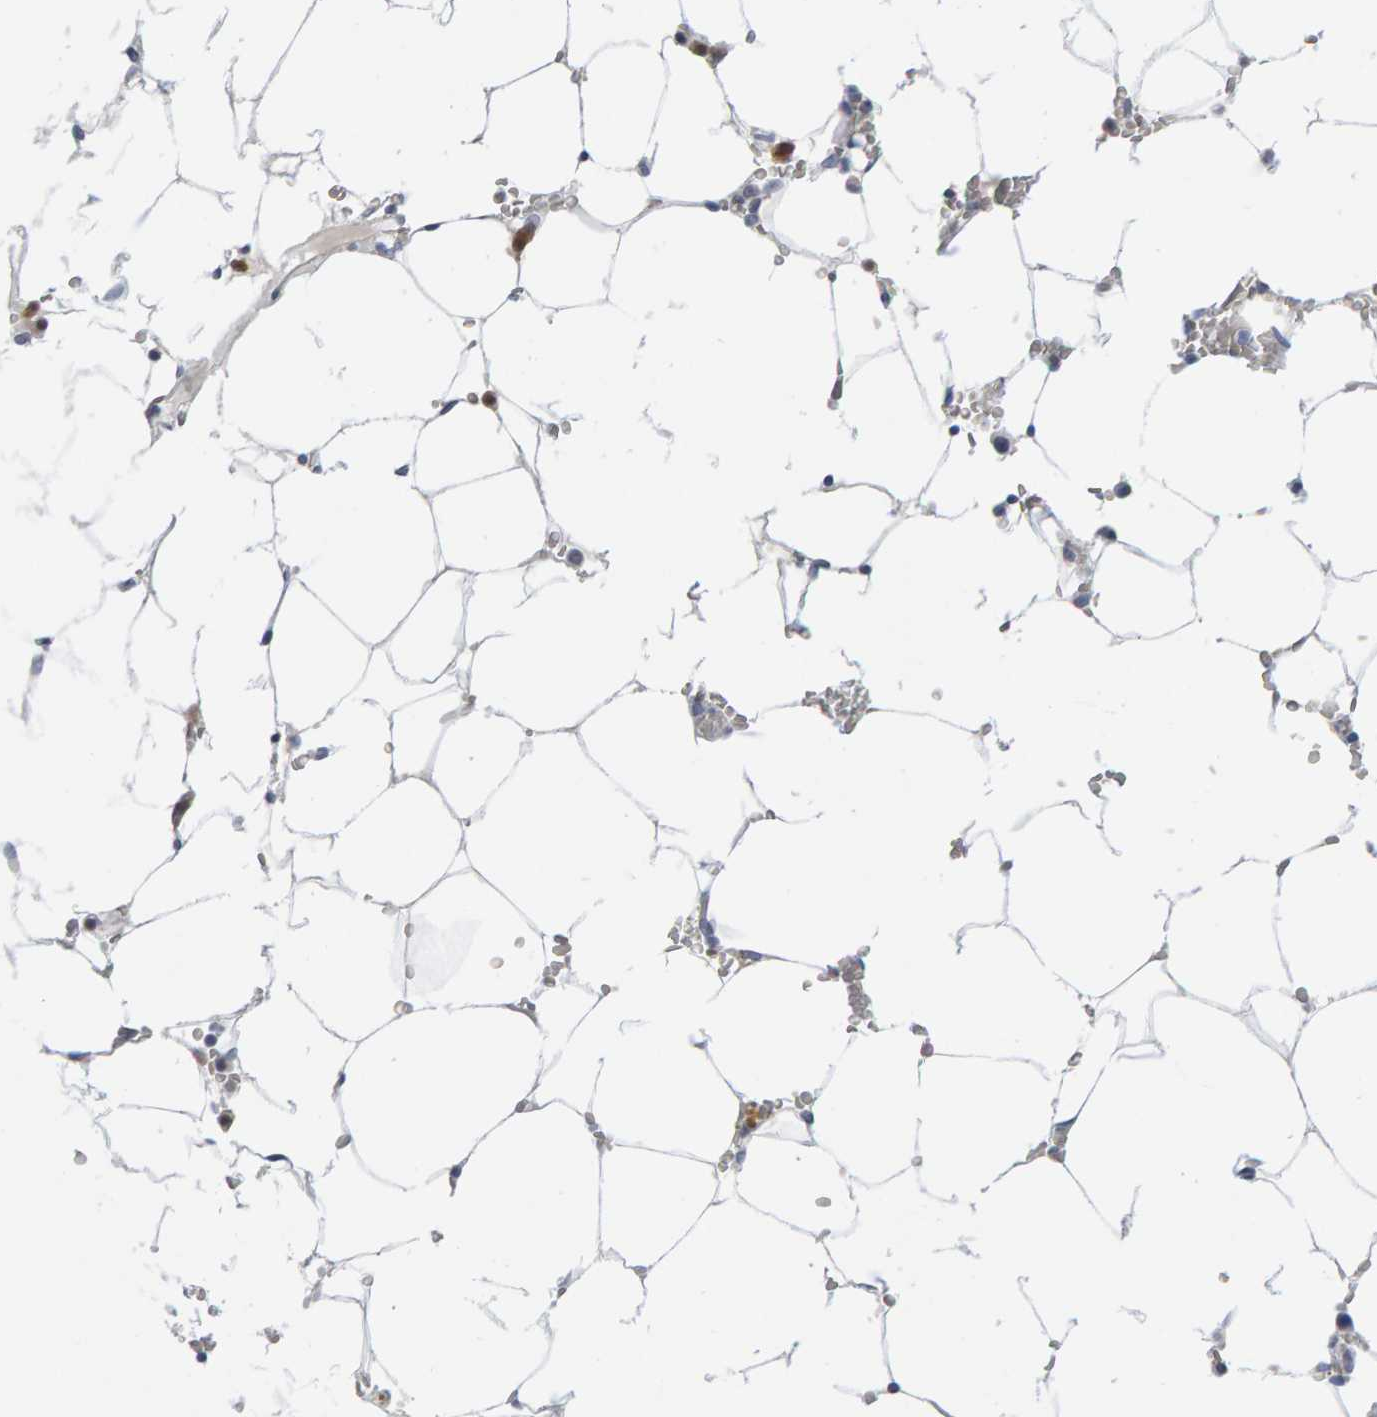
{"staining": {"intensity": "negative", "quantity": "none", "location": "none"}, "tissue": "bone marrow", "cell_type": "Hematopoietic cells", "image_type": "normal", "snomed": [{"axis": "morphology", "description": "Normal tissue, NOS"}, {"axis": "topography", "description": "Bone marrow"}], "caption": "The photomicrograph reveals no significant positivity in hematopoietic cells of bone marrow.", "gene": "CTH", "patient": {"sex": "male", "age": 70}}